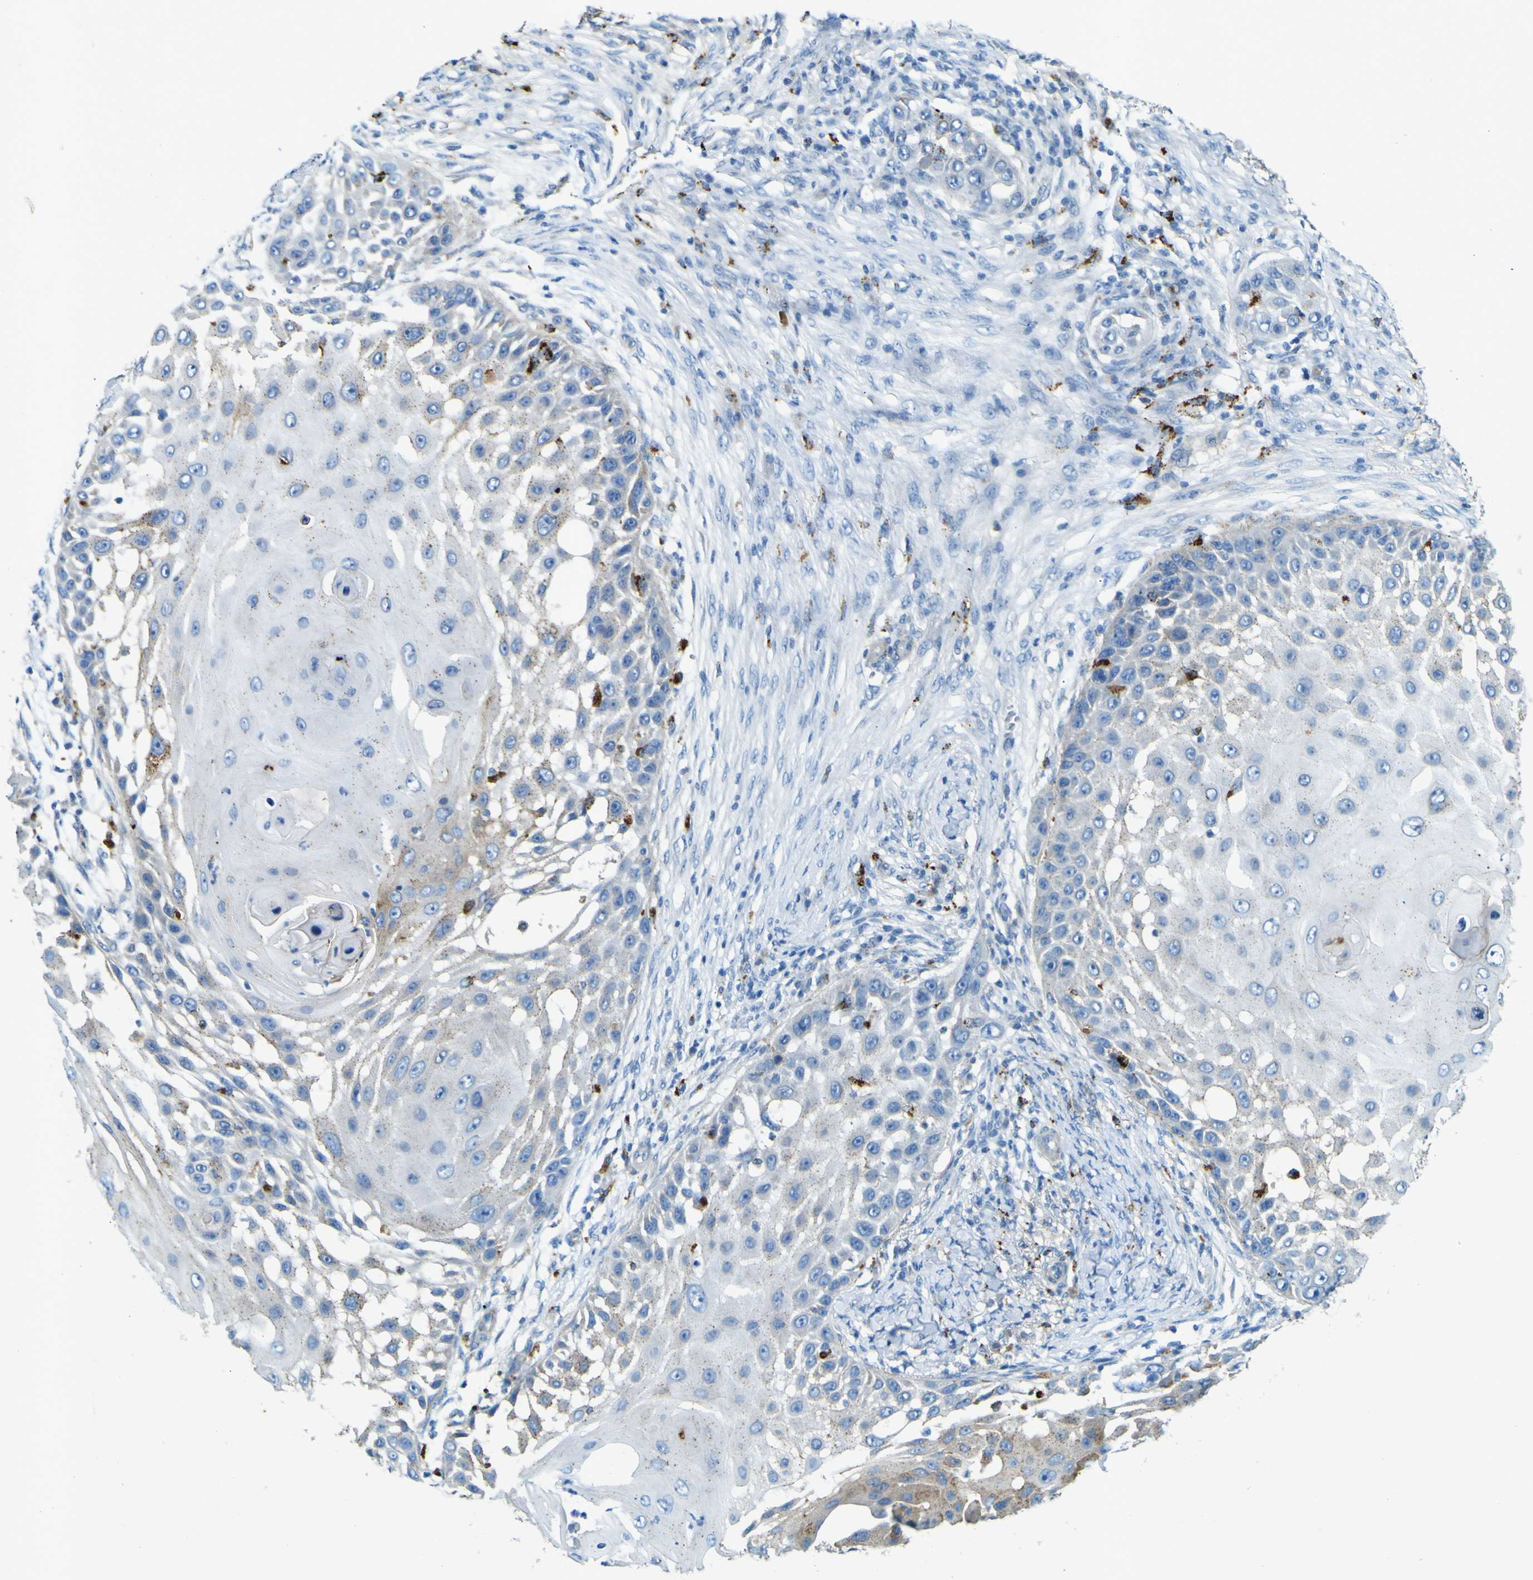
{"staining": {"intensity": "negative", "quantity": "none", "location": "none"}, "tissue": "skin cancer", "cell_type": "Tumor cells", "image_type": "cancer", "snomed": [{"axis": "morphology", "description": "Squamous cell carcinoma, NOS"}, {"axis": "topography", "description": "Skin"}], "caption": "Immunohistochemistry micrograph of human squamous cell carcinoma (skin) stained for a protein (brown), which shows no staining in tumor cells. (DAB immunohistochemistry (IHC) visualized using brightfield microscopy, high magnification).", "gene": "PDE9A", "patient": {"sex": "female", "age": 44}}